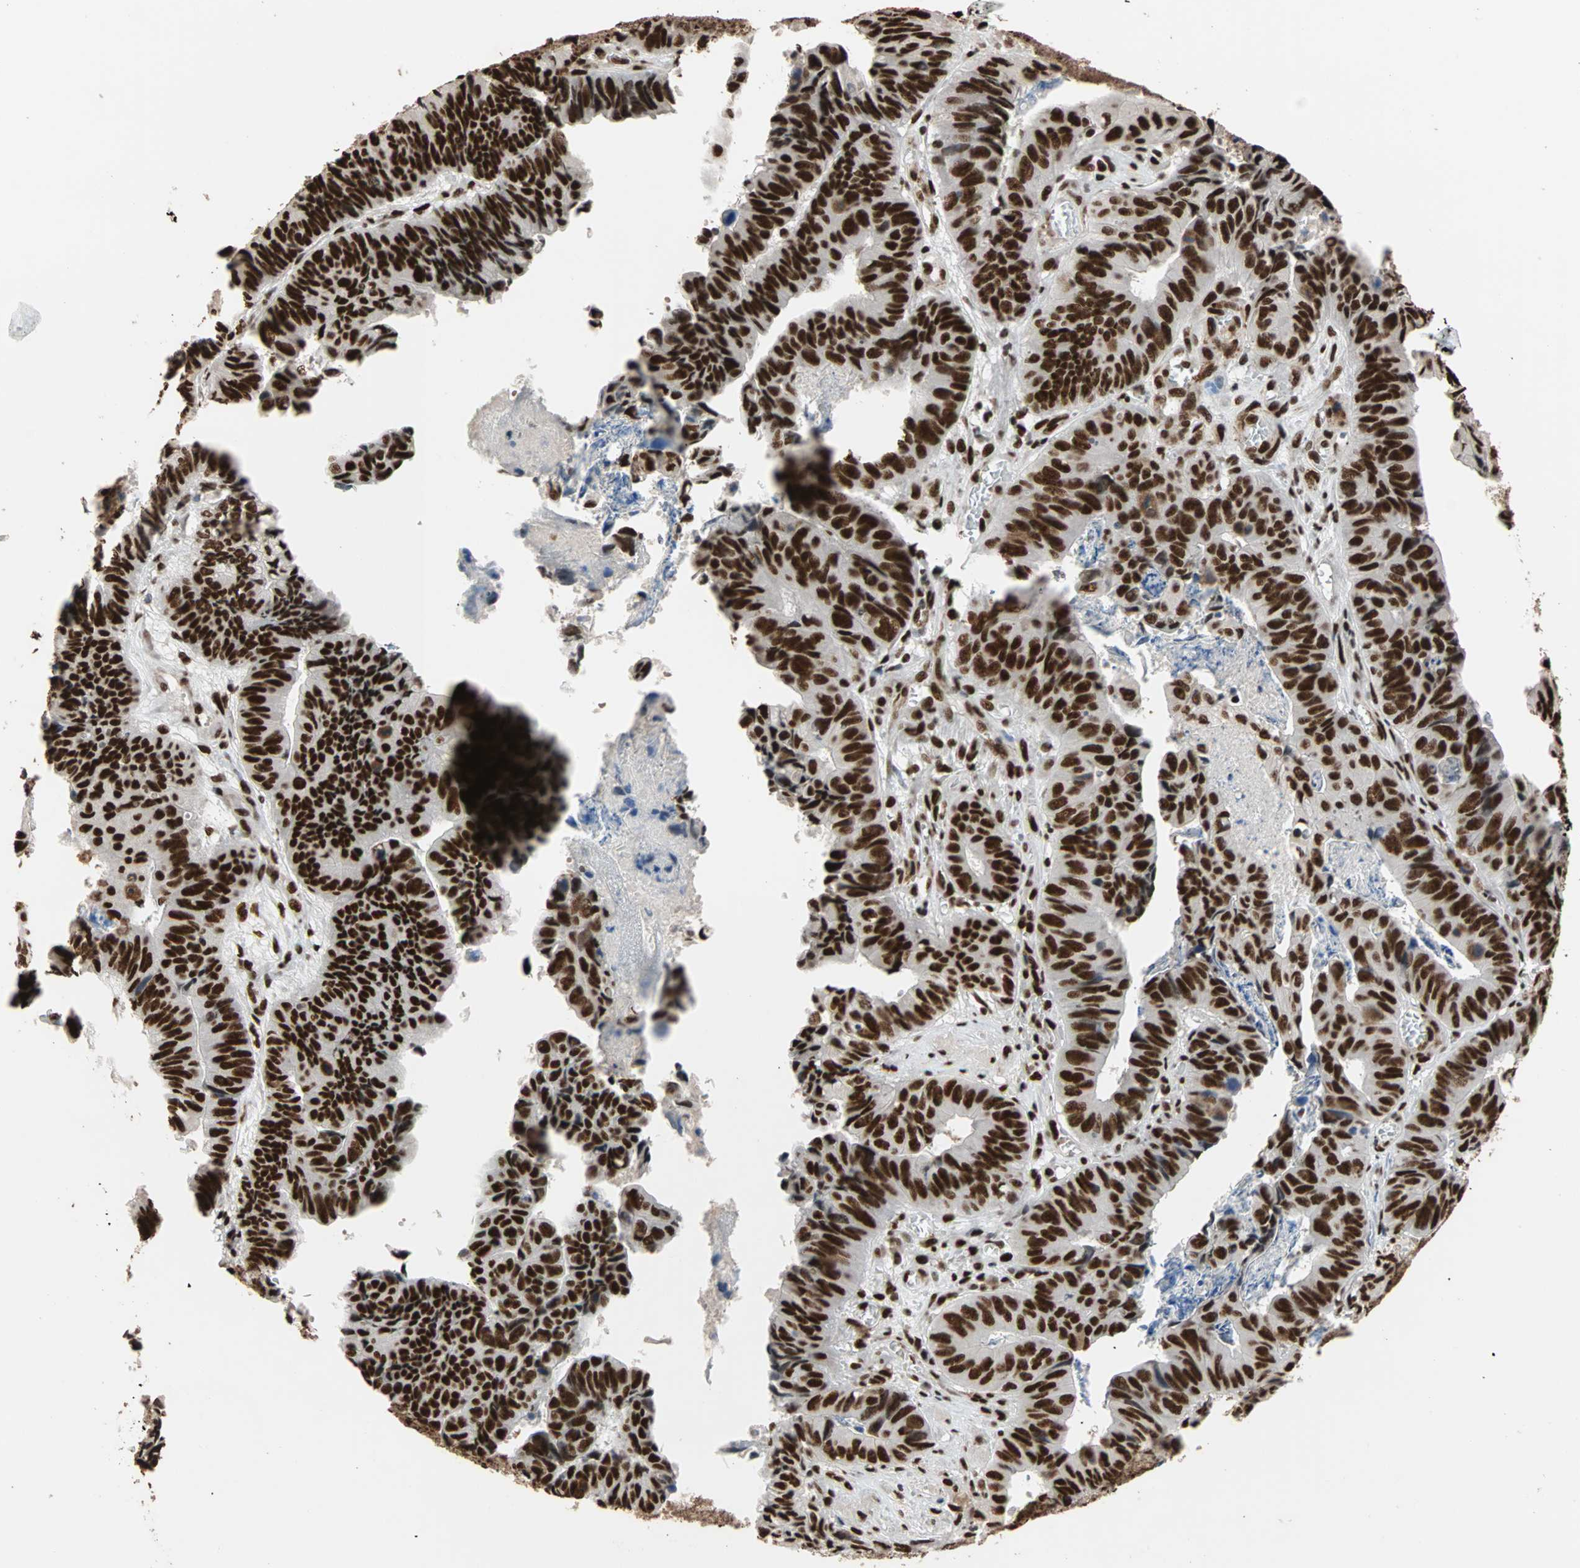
{"staining": {"intensity": "strong", "quantity": ">75%", "location": "nuclear"}, "tissue": "stomach cancer", "cell_type": "Tumor cells", "image_type": "cancer", "snomed": [{"axis": "morphology", "description": "Adenocarcinoma, NOS"}, {"axis": "topography", "description": "Stomach, lower"}], "caption": "DAB immunohistochemical staining of stomach adenocarcinoma demonstrates strong nuclear protein positivity in approximately >75% of tumor cells.", "gene": "ILF2", "patient": {"sex": "male", "age": 77}}